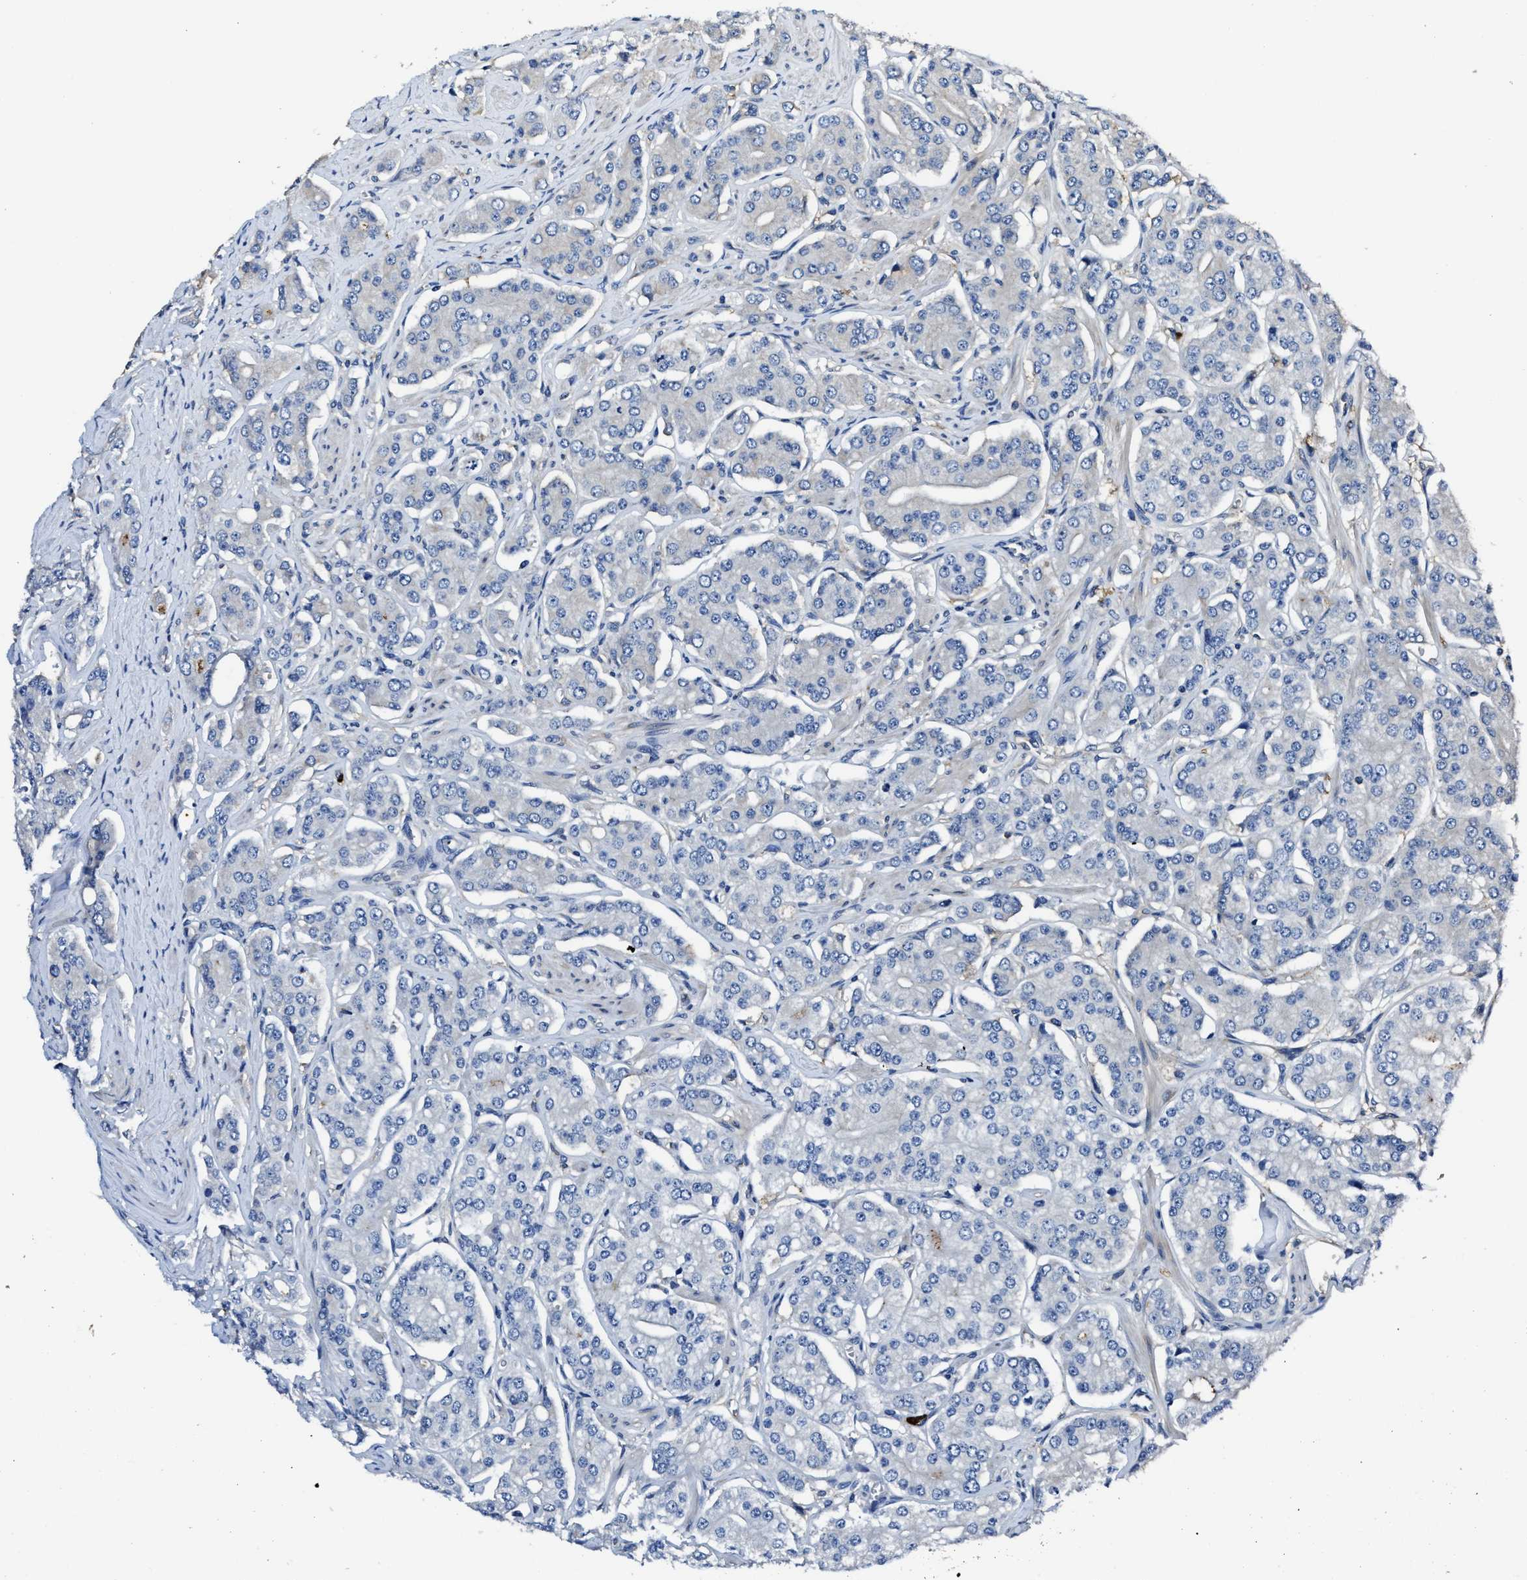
{"staining": {"intensity": "moderate", "quantity": "<25%", "location": "cytoplasmic/membranous"}, "tissue": "prostate cancer", "cell_type": "Tumor cells", "image_type": "cancer", "snomed": [{"axis": "morphology", "description": "Adenocarcinoma, Low grade"}, {"axis": "topography", "description": "Prostate"}], "caption": "Prostate adenocarcinoma (low-grade) stained with a brown dye demonstrates moderate cytoplasmic/membranous positive positivity in about <25% of tumor cells.", "gene": "TRAF6", "patient": {"sex": "male", "age": 69}}